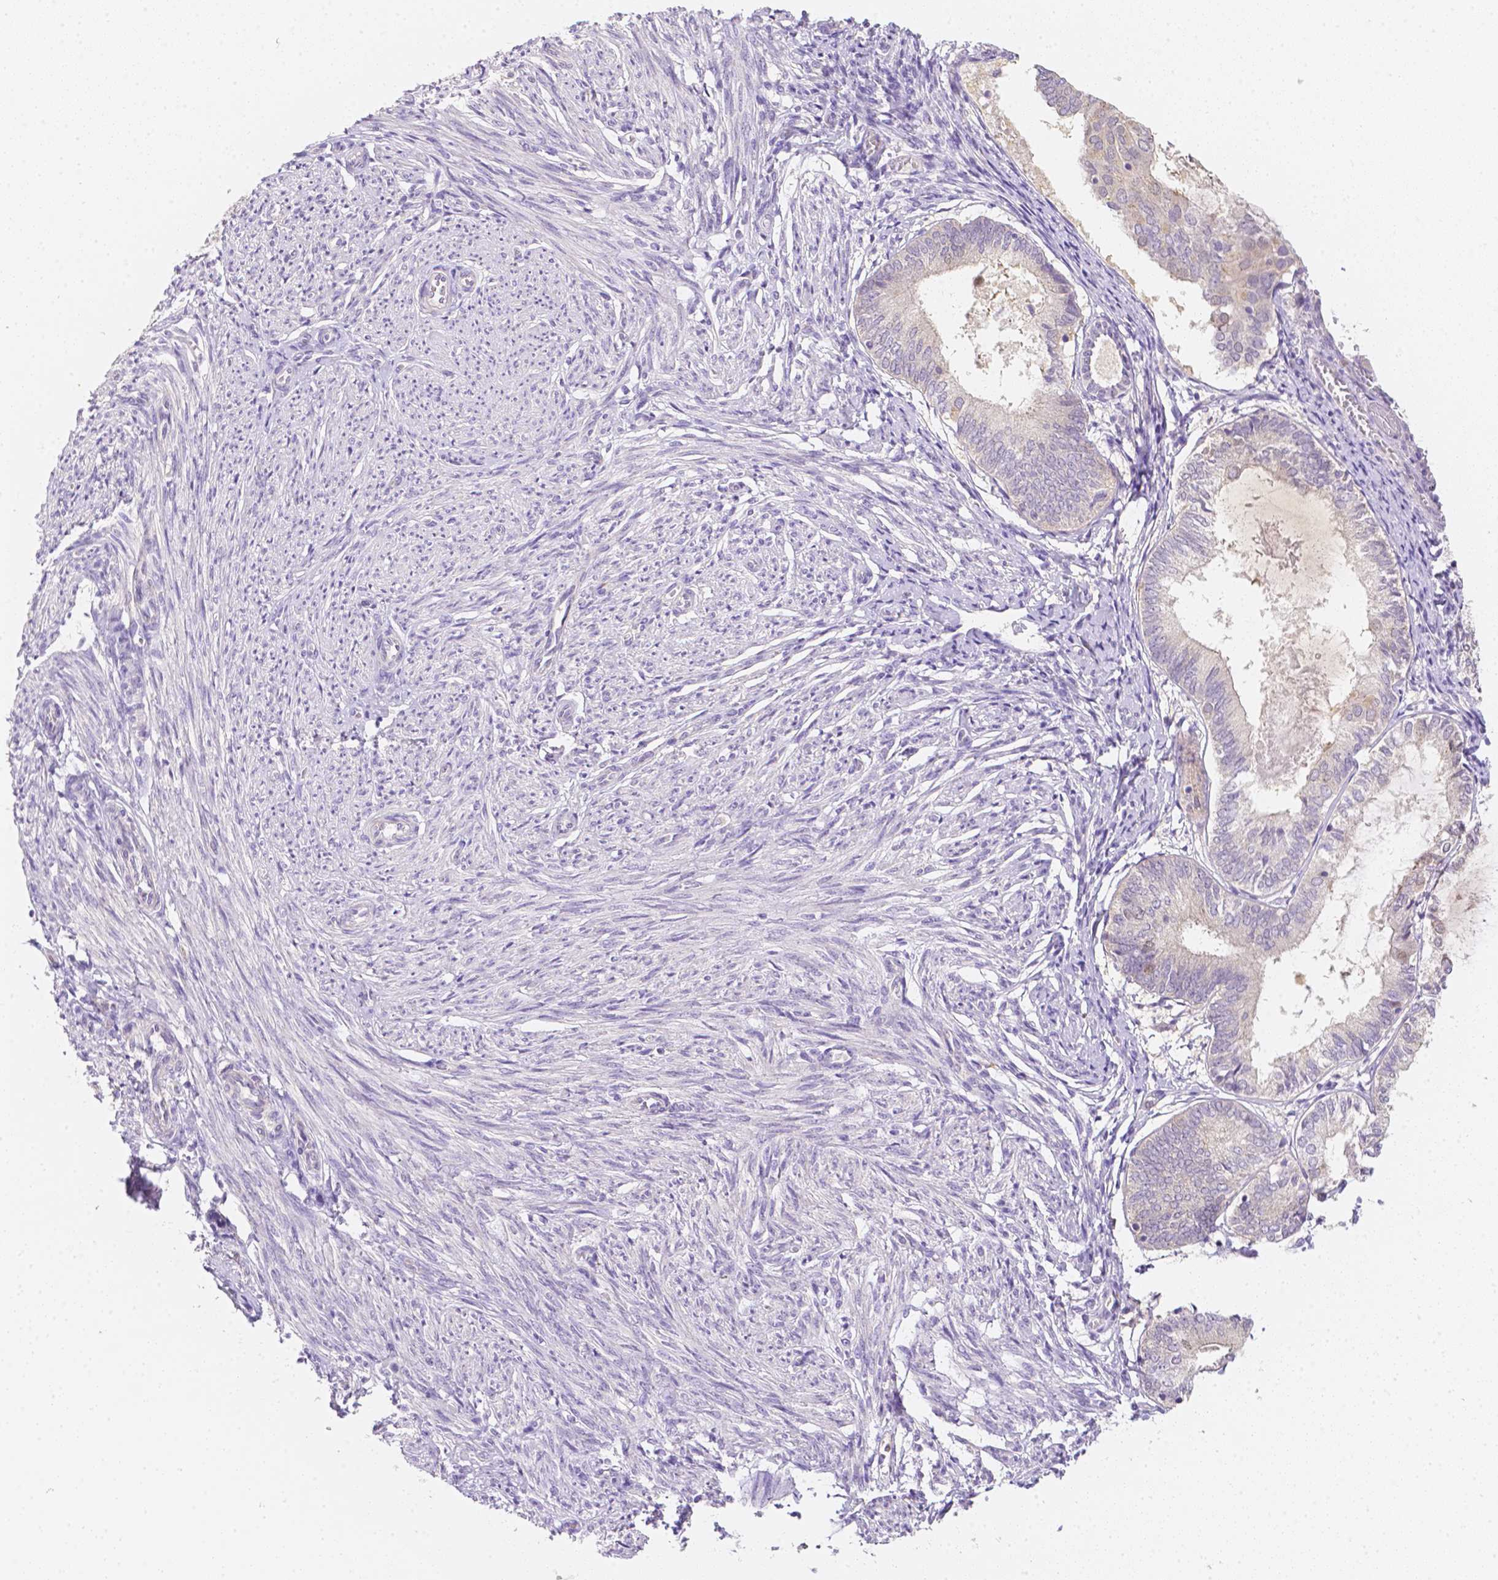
{"staining": {"intensity": "negative", "quantity": "none", "location": "none"}, "tissue": "endometrium", "cell_type": "Cells in endometrial stroma", "image_type": "normal", "snomed": [{"axis": "morphology", "description": "Normal tissue, NOS"}, {"axis": "topography", "description": "Endometrium"}], "caption": "Immunohistochemistry (IHC) photomicrograph of unremarkable endometrium: endometrium stained with DAB (3,3'-diaminobenzidine) exhibits no significant protein positivity in cells in endometrial stroma.", "gene": "C10orf67", "patient": {"sex": "female", "age": 50}}